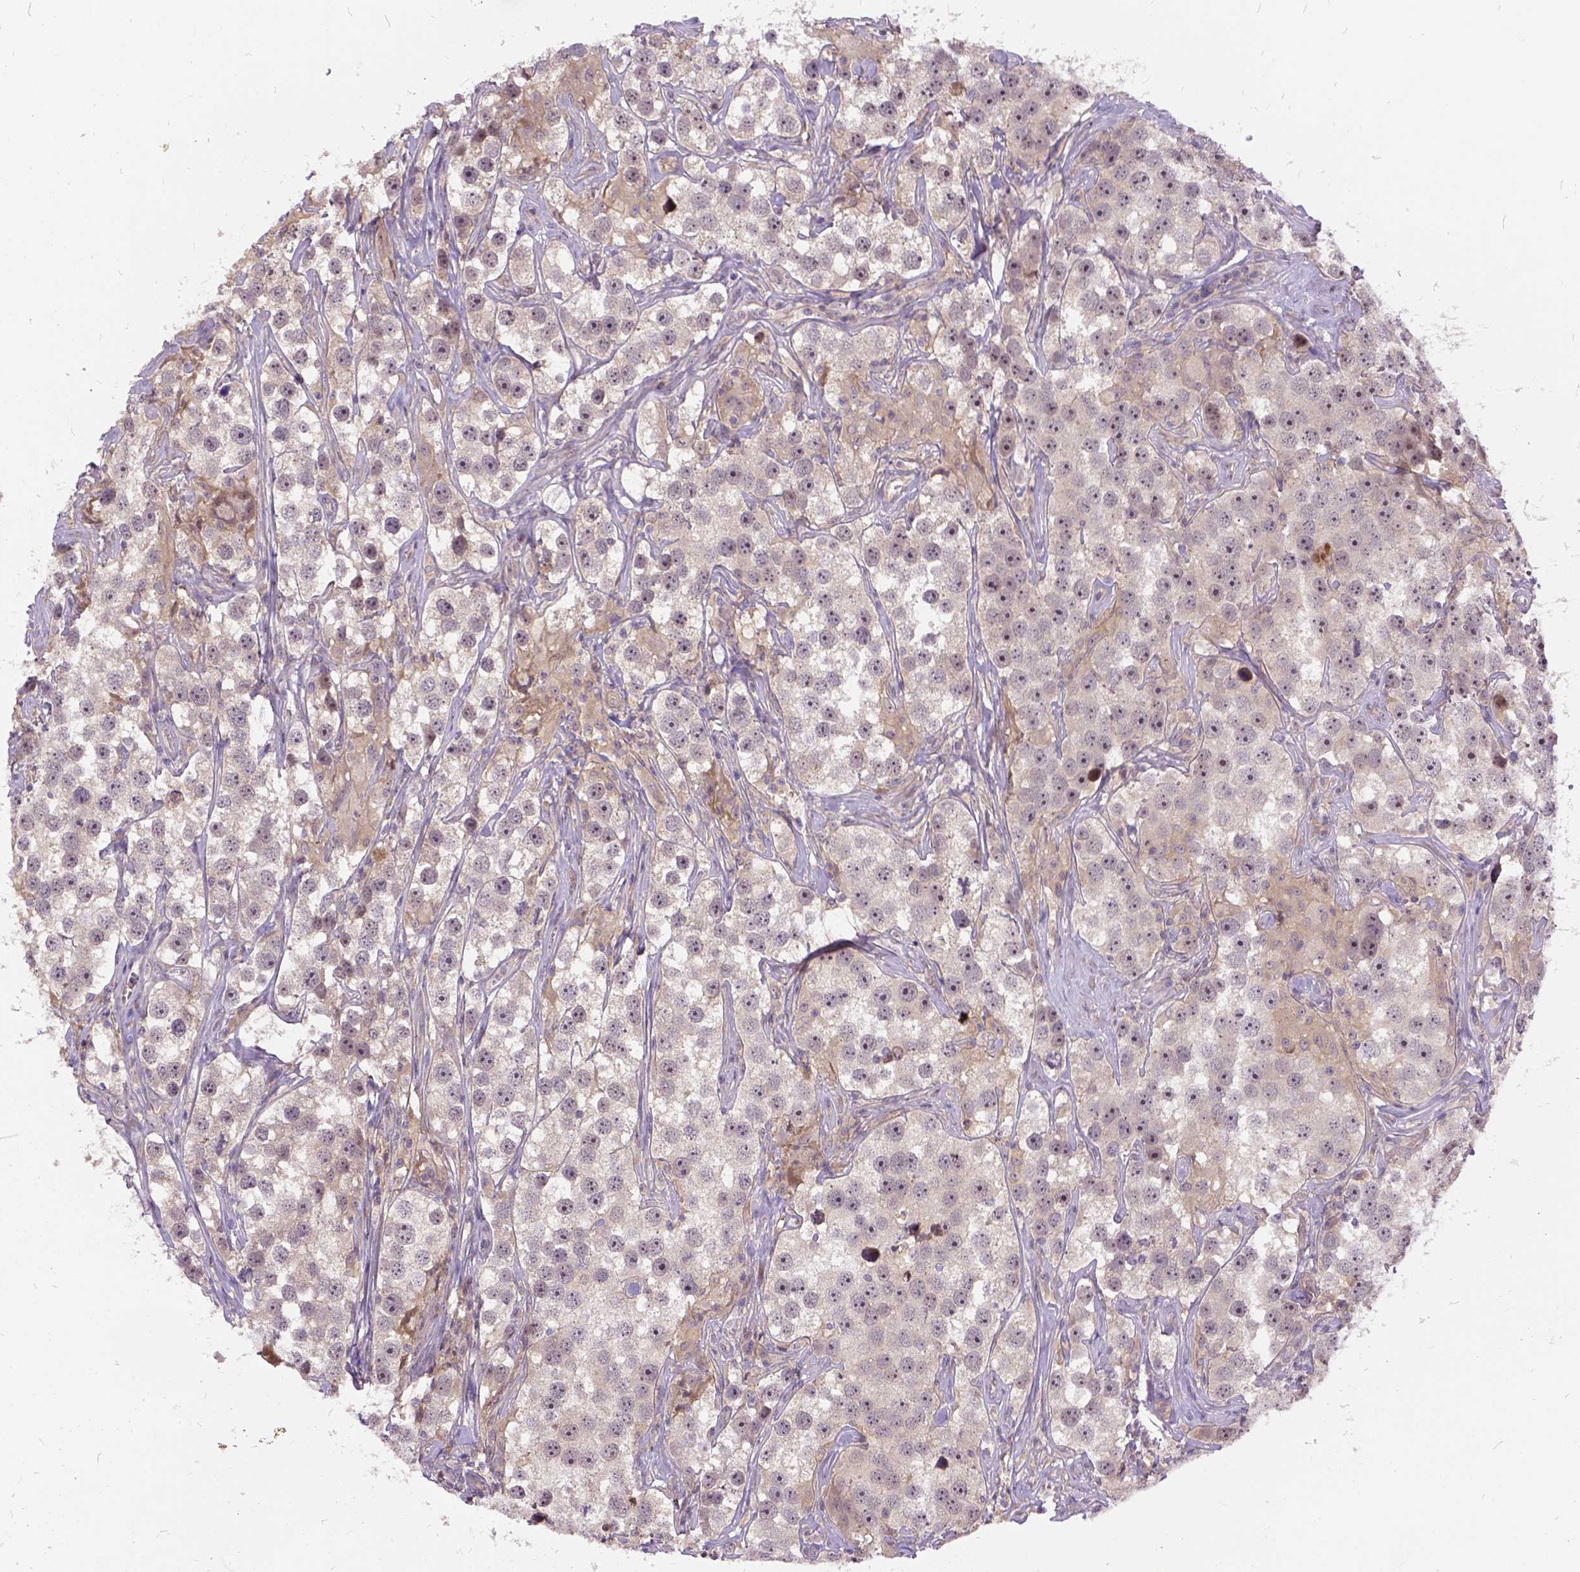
{"staining": {"intensity": "negative", "quantity": "none", "location": "none"}, "tissue": "testis cancer", "cell_type": "Tumor cells", "image_type": "cancer", "snomed": [{"axis": "morphology", "description": "Seminoma, NOS"}, {"axis": "topography", "description": "Testis"}], "caption": "This is an immunohistochemistry histopathology image of human testis cancer (seminoma). There is no staining in tumor cells.", "gene": "ILRUN", "patient": {"sex": "male", "age": 49}}